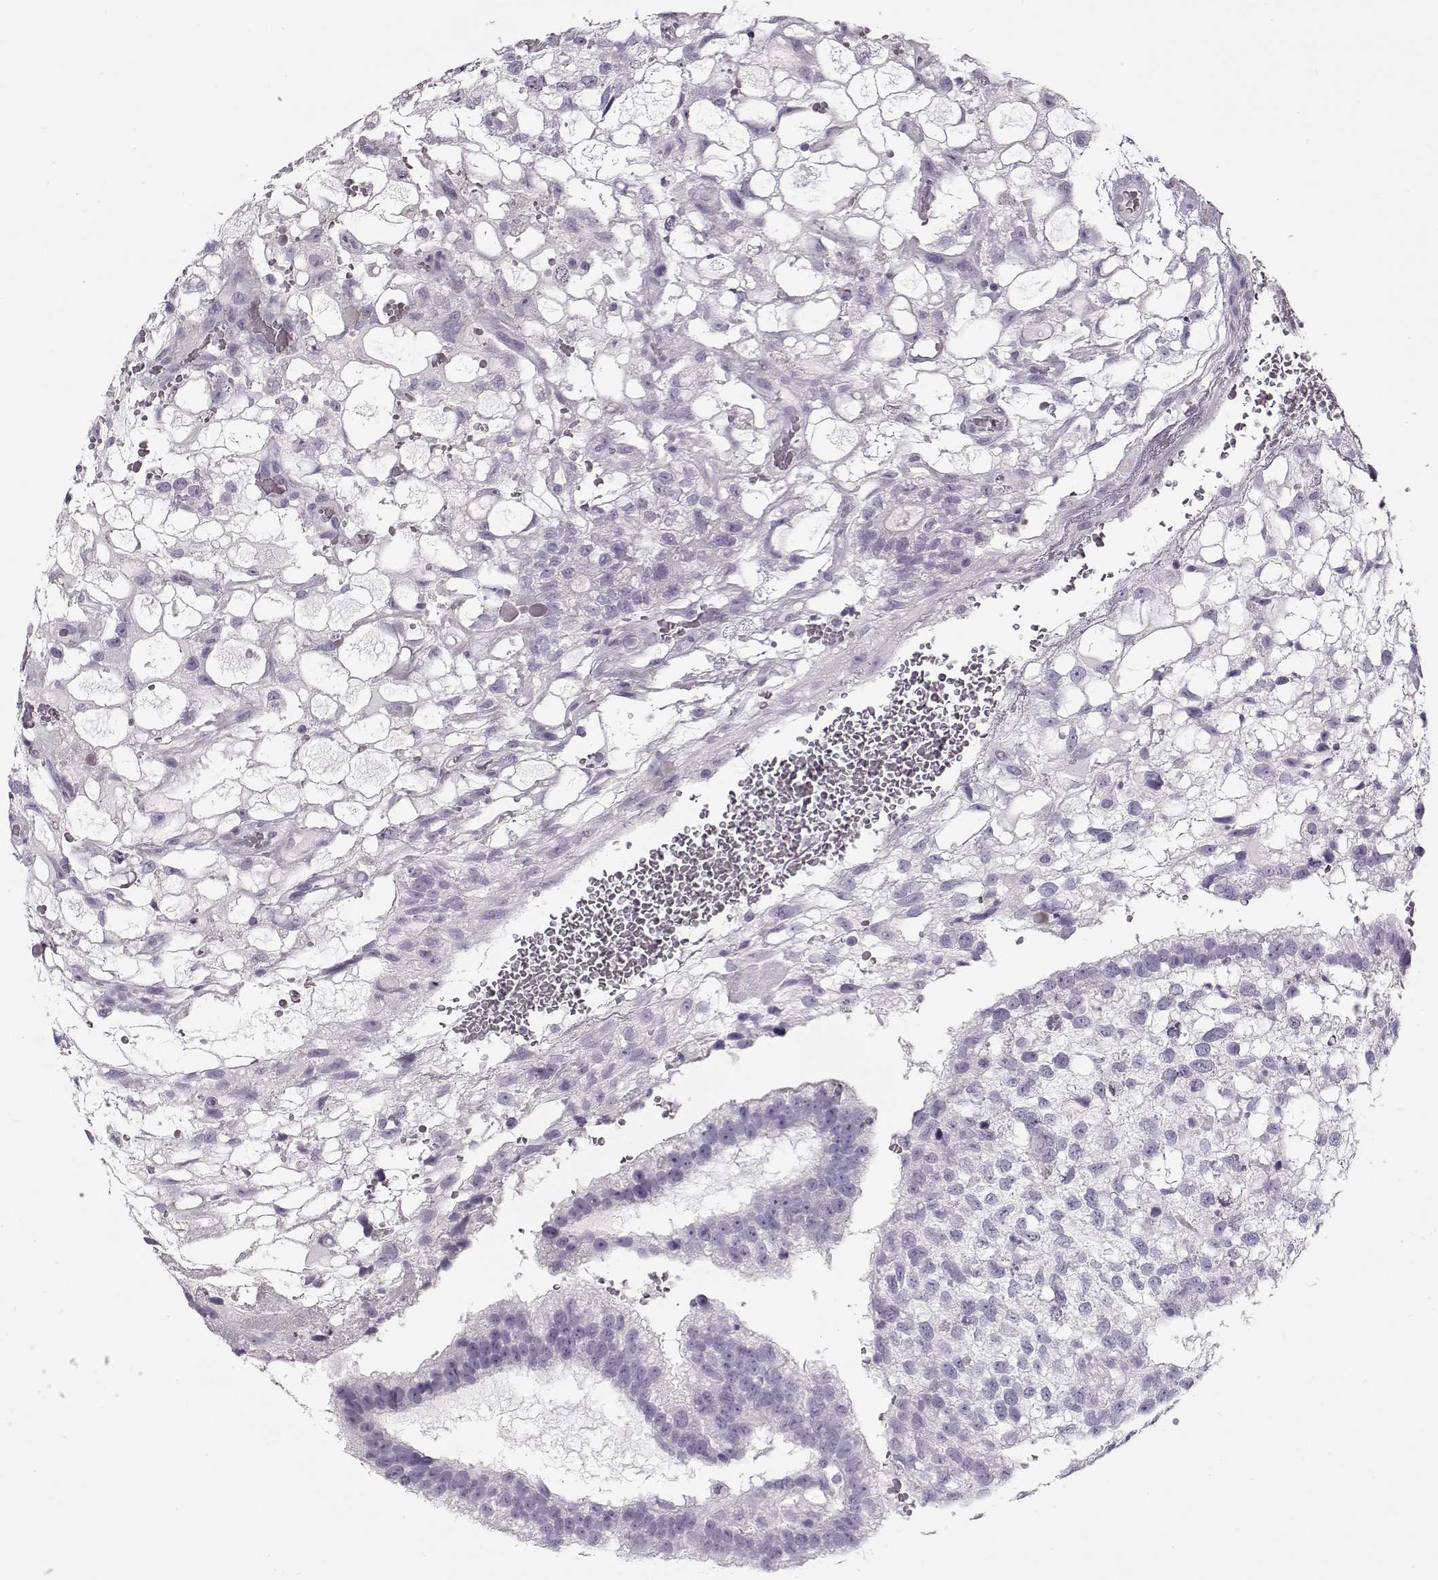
{"staining": {"intensity": "negative", "quantity": "none", "location": "none"}, "tissue": "testis cancer", "cell_type": "Tumor cells", "image_type": "cancer", "snomed": [{"axis": "morphology", "description": "Normal tissue, NOS"}, {"axis": "morphology", "description": "Carcinoma, Embryonal, NOS"}, {"axis": "topography", "description": "Testis"}, {"axis": "topography", "description": "Epididymis"}], "caption": "Testis cancer was stained to show a protein in brown. There is no significant staining in tumor cells. (DAB (3,3'-diaminobenzidine) IHC with hematoxylin counter stain).", "gene": "PNMT", "patient": {"sex": "male", "age": 32}}